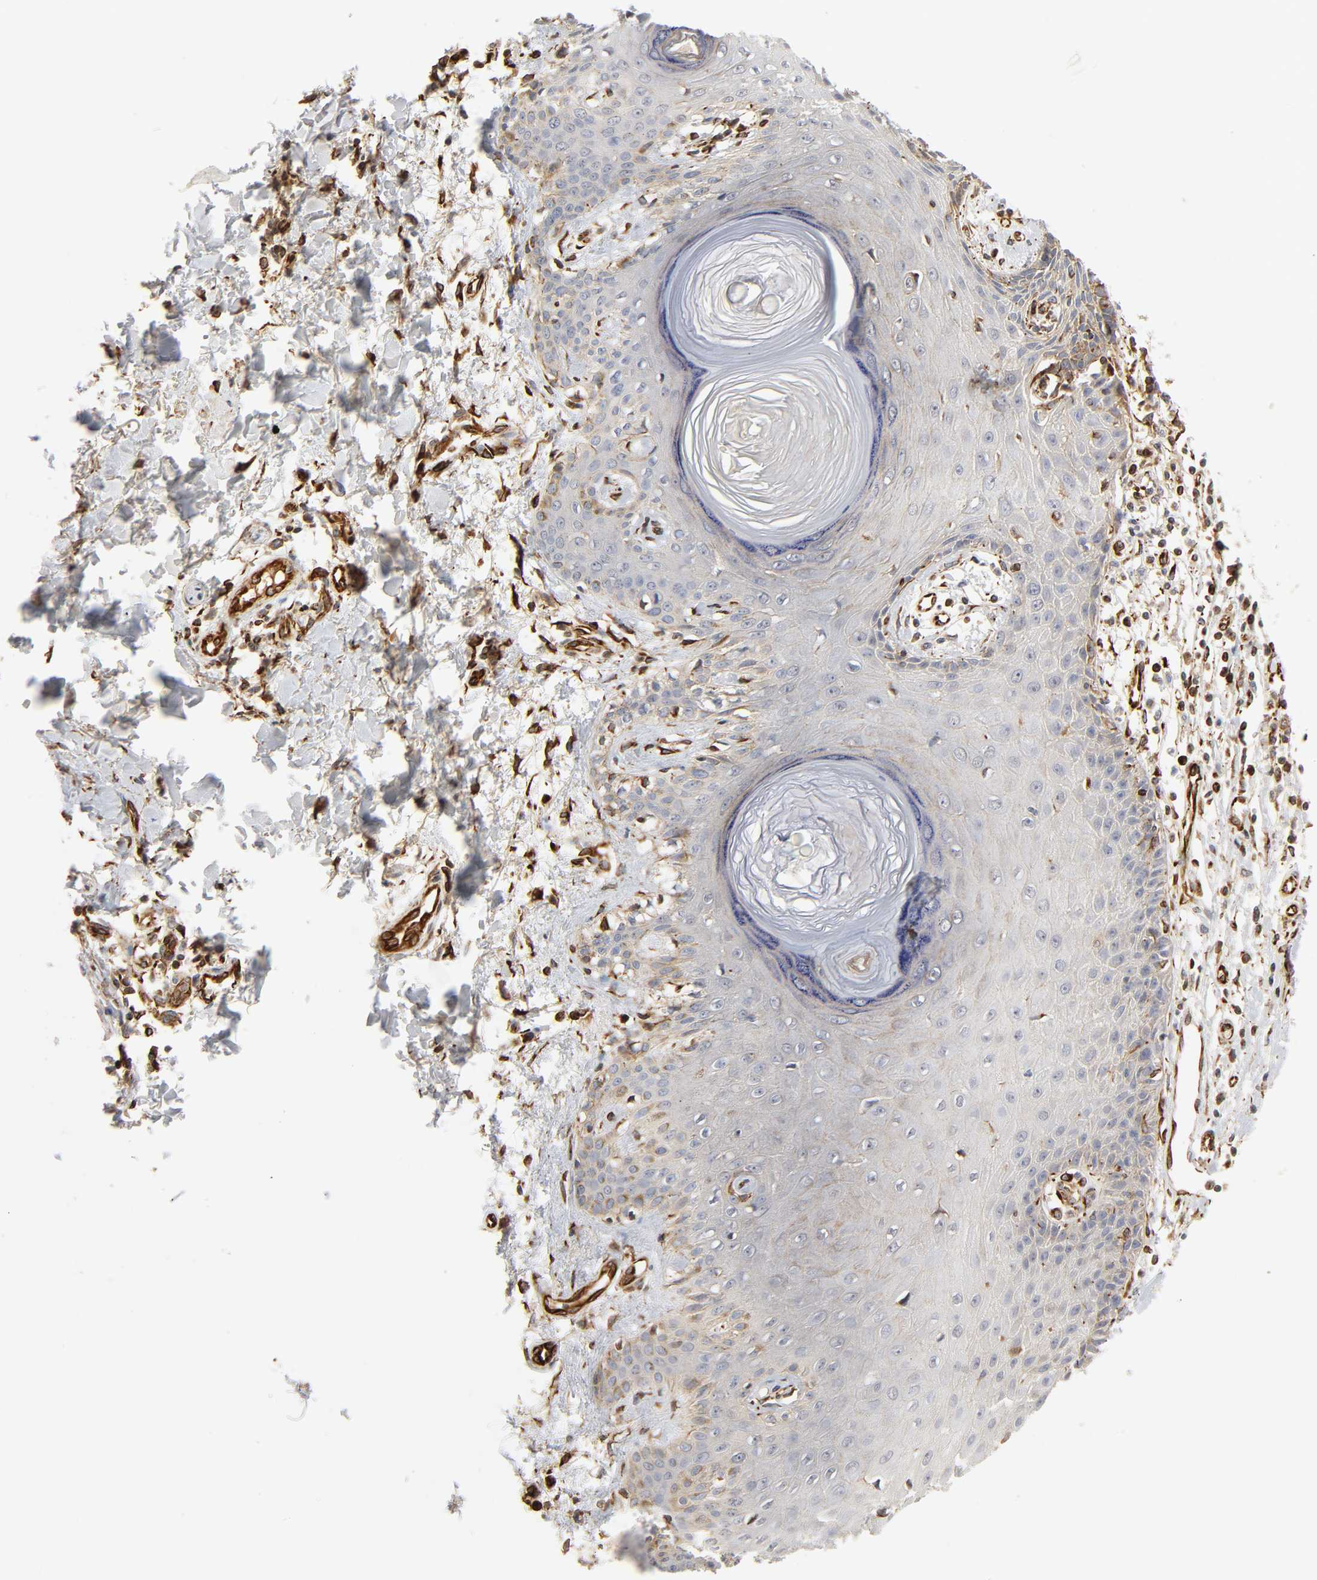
{"staining": {"intensity": "weak", "quantity": ">75%", "location": "cytoplasmic/membranous"}, "tissue": "skin cancer", "cell_type": "Tumor cells", "image_type": "cancer", "snomed": [{"axis": "morphology", "description": "Basal cell carcinoma"}, {"axis": "topography", "description": "Skin"}], "caption": "Human skin cancer (basal cell carcinoma) stained for a protein (brown) displays weak cytoplasmic/membranous positive expression in approximately >75% of tumor cells.", "gene": "REEP6", "patient": {"sex": "male", "age": 67}}